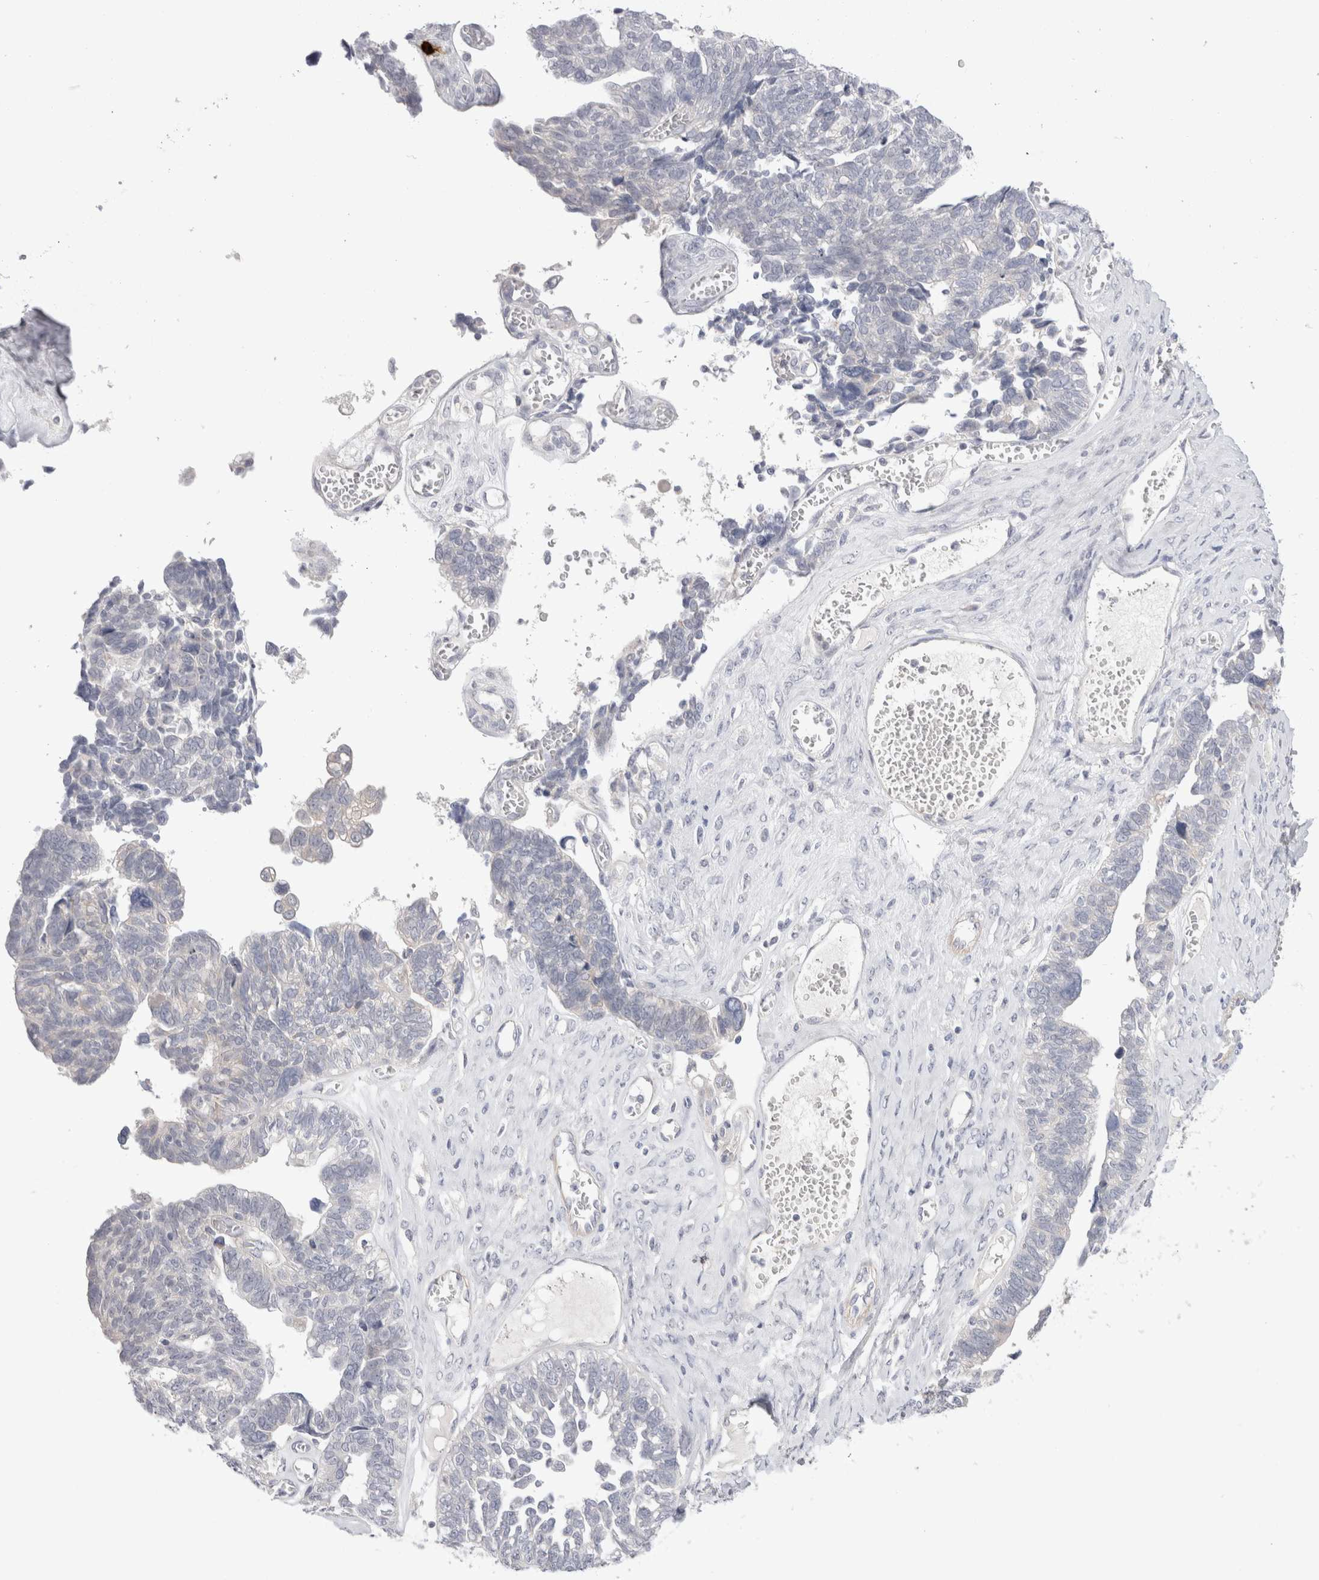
{"staining": {"intensity": "negative", "quantity": "none", "location": "none"}, "tissue": "ovarian cancer", "cell_type": "Tumor cells", "image_type": "cancer", "snomed": [{"axis": "morphology", "description": "Cystadenocarcinoma, serous, NOS"}, {"axis": "topography", "description": "Ovary"}], "caption": "The histopathology image displays no staining of tumor cells in ovarian serous cystadenocarcinoma.", "gene": "SPINK2", "patient": {"sex": "female", "age": 79}}